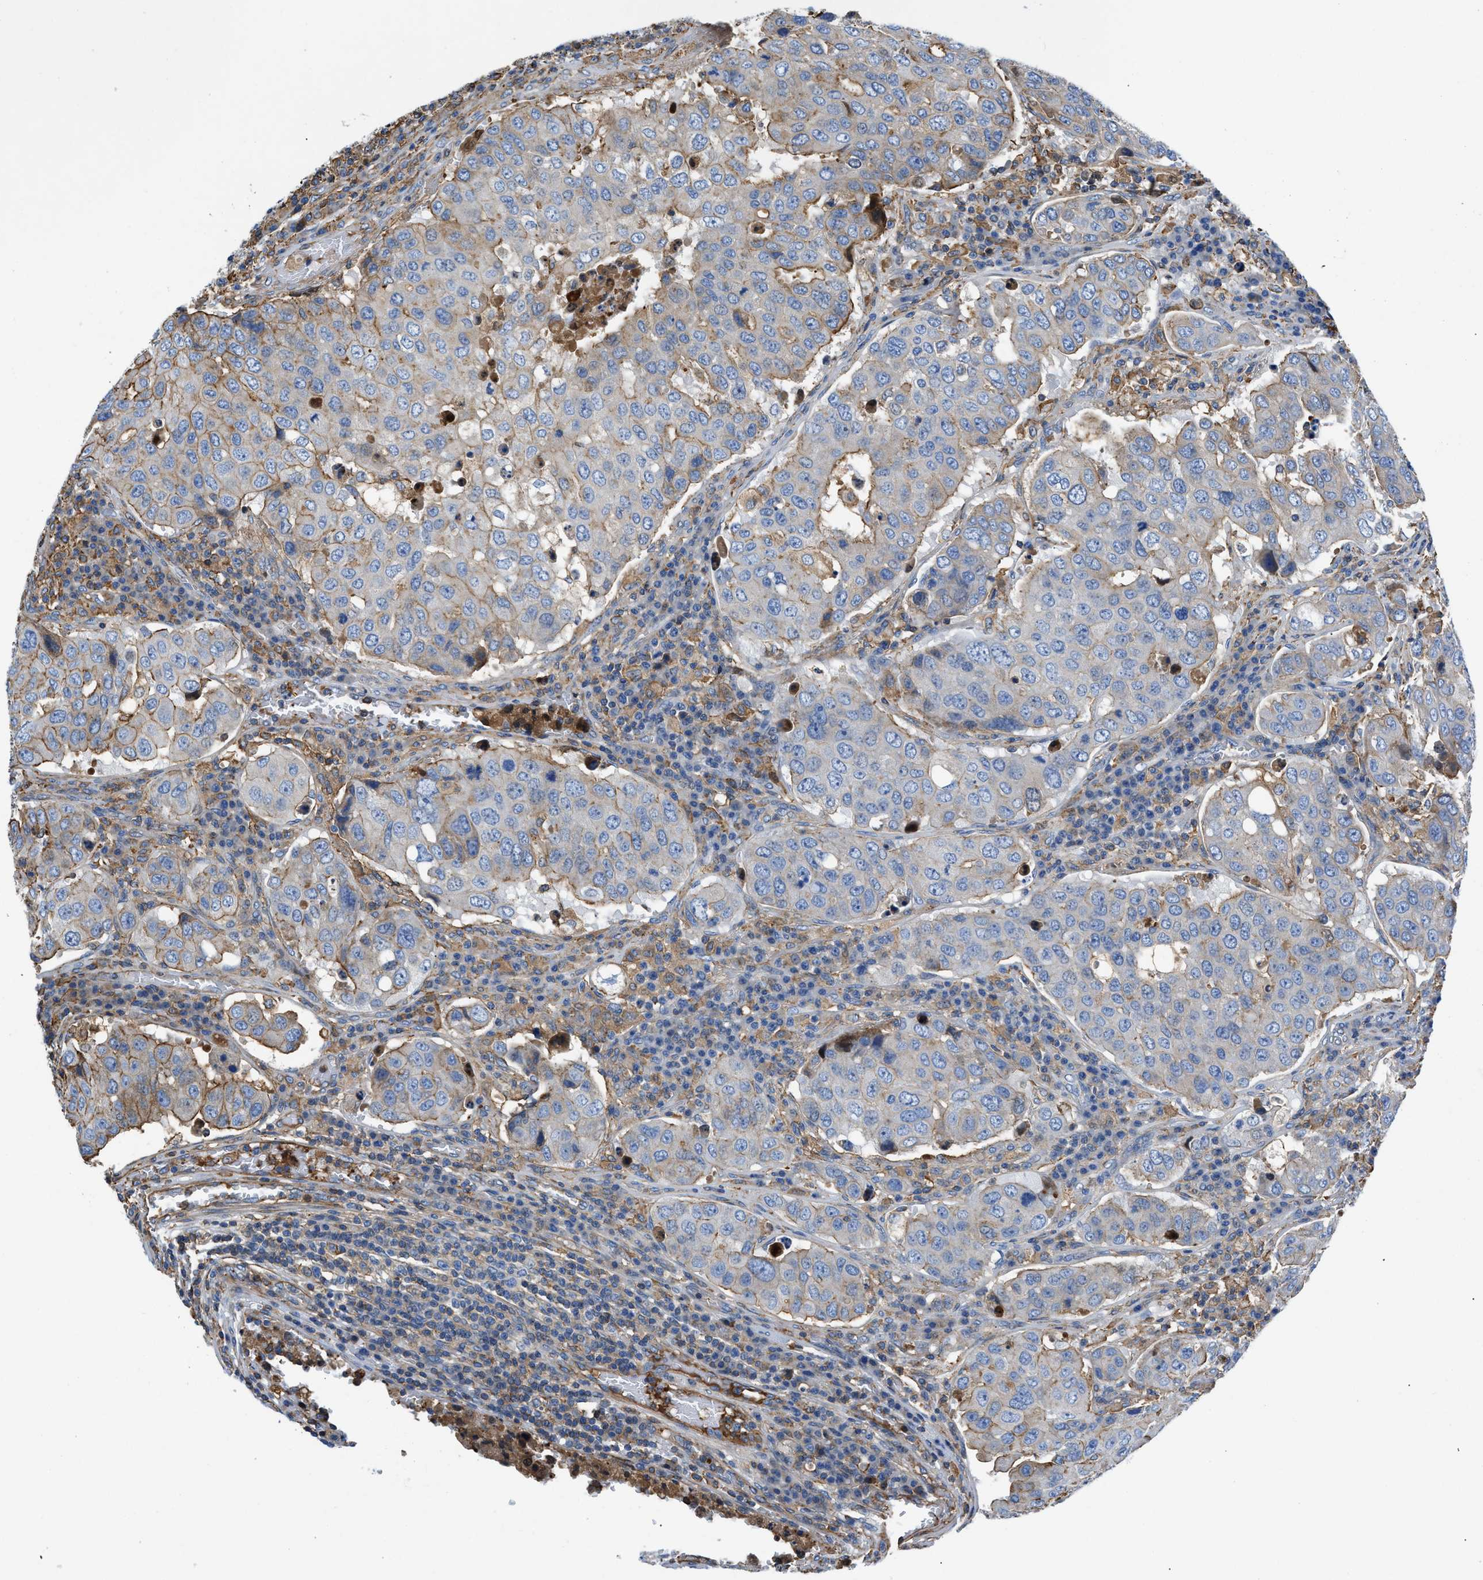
{"staining": {"intensity": "moderate", "quantity": "<25%", "location": "cytoplasmic/membranous"}, "tissue": "urothelial cancer", "cell_type": "Tumor cells", "image_type": "cancer", "snomed": [{"axis": "morphology", "description": "Urothelial carcinoma, High grade"}, {"axis": "topography", "description": "Lymph node"}, {"axis": "topography", "description": "Urinary bladder"}], "caption": "Brown immunohistochemical staining in urothelial cancer shows moderate cytoplasmic/membranous staining in about <25% of tumor cells.", "gene": "ATP6V0D1", "patient": {"sex": "male", "age": 51}}